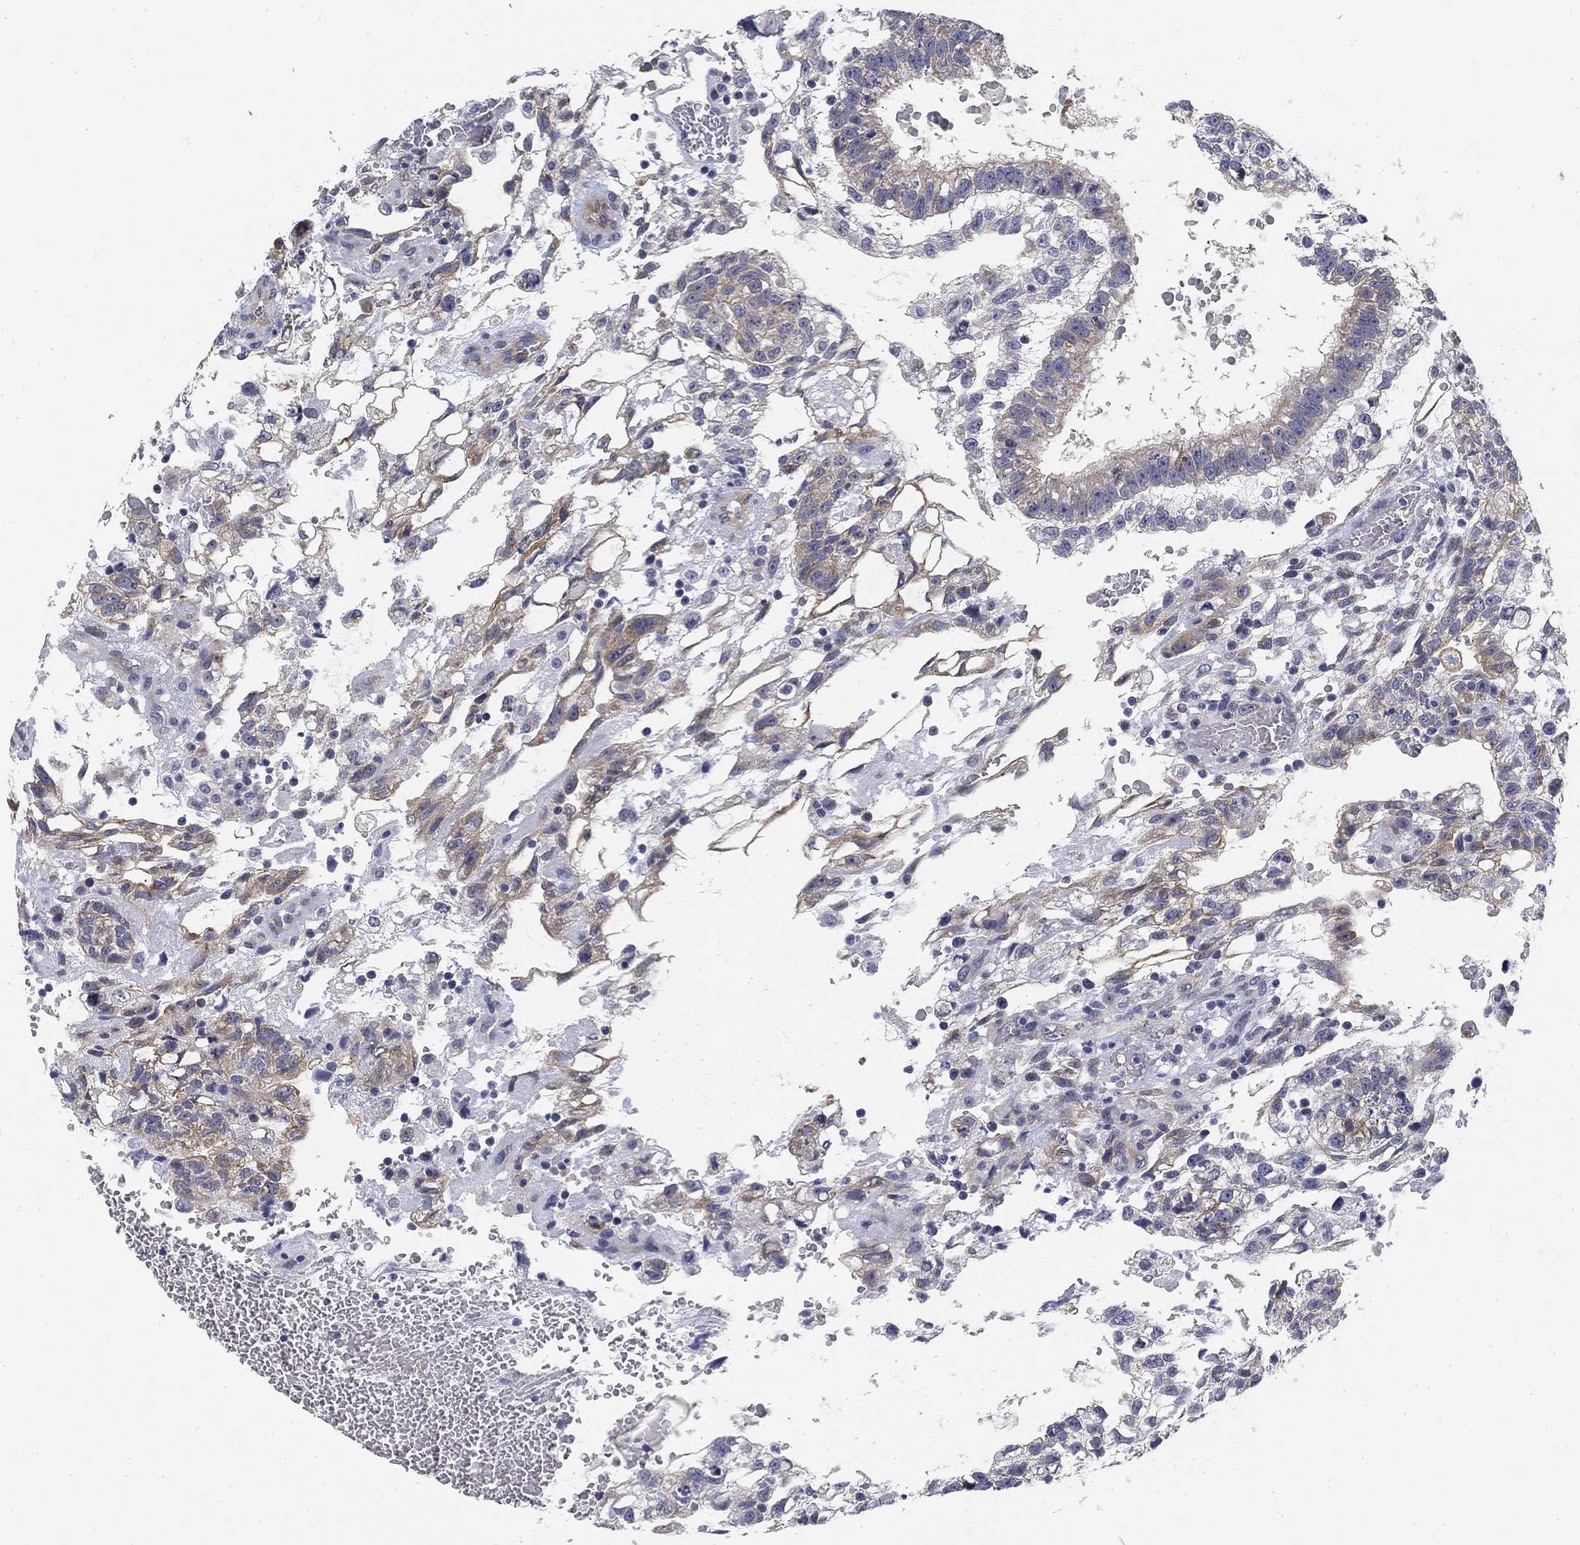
{"staining": {"intensity": "weak", "quantity": "<25%", "location": "cytoplasmic/membranous"}, "tissue": "testis cancer", "cell_type": "Tumor cells", "image_type": "cancer", "snomed": [{"axis": "morphology", "description": "Carcinoma, Embryonal, NOS"}, {"axis": "topography", "description": "Testis"}], "caption": "IHC micrograph of neoplastic tissue: human testis cancer (embryonal carcinoma) stained with DAB displays no significant protein positivity in tumor cells.", "gene": "SLC2A5", "patient": {"sex": "male", "age": 32}}